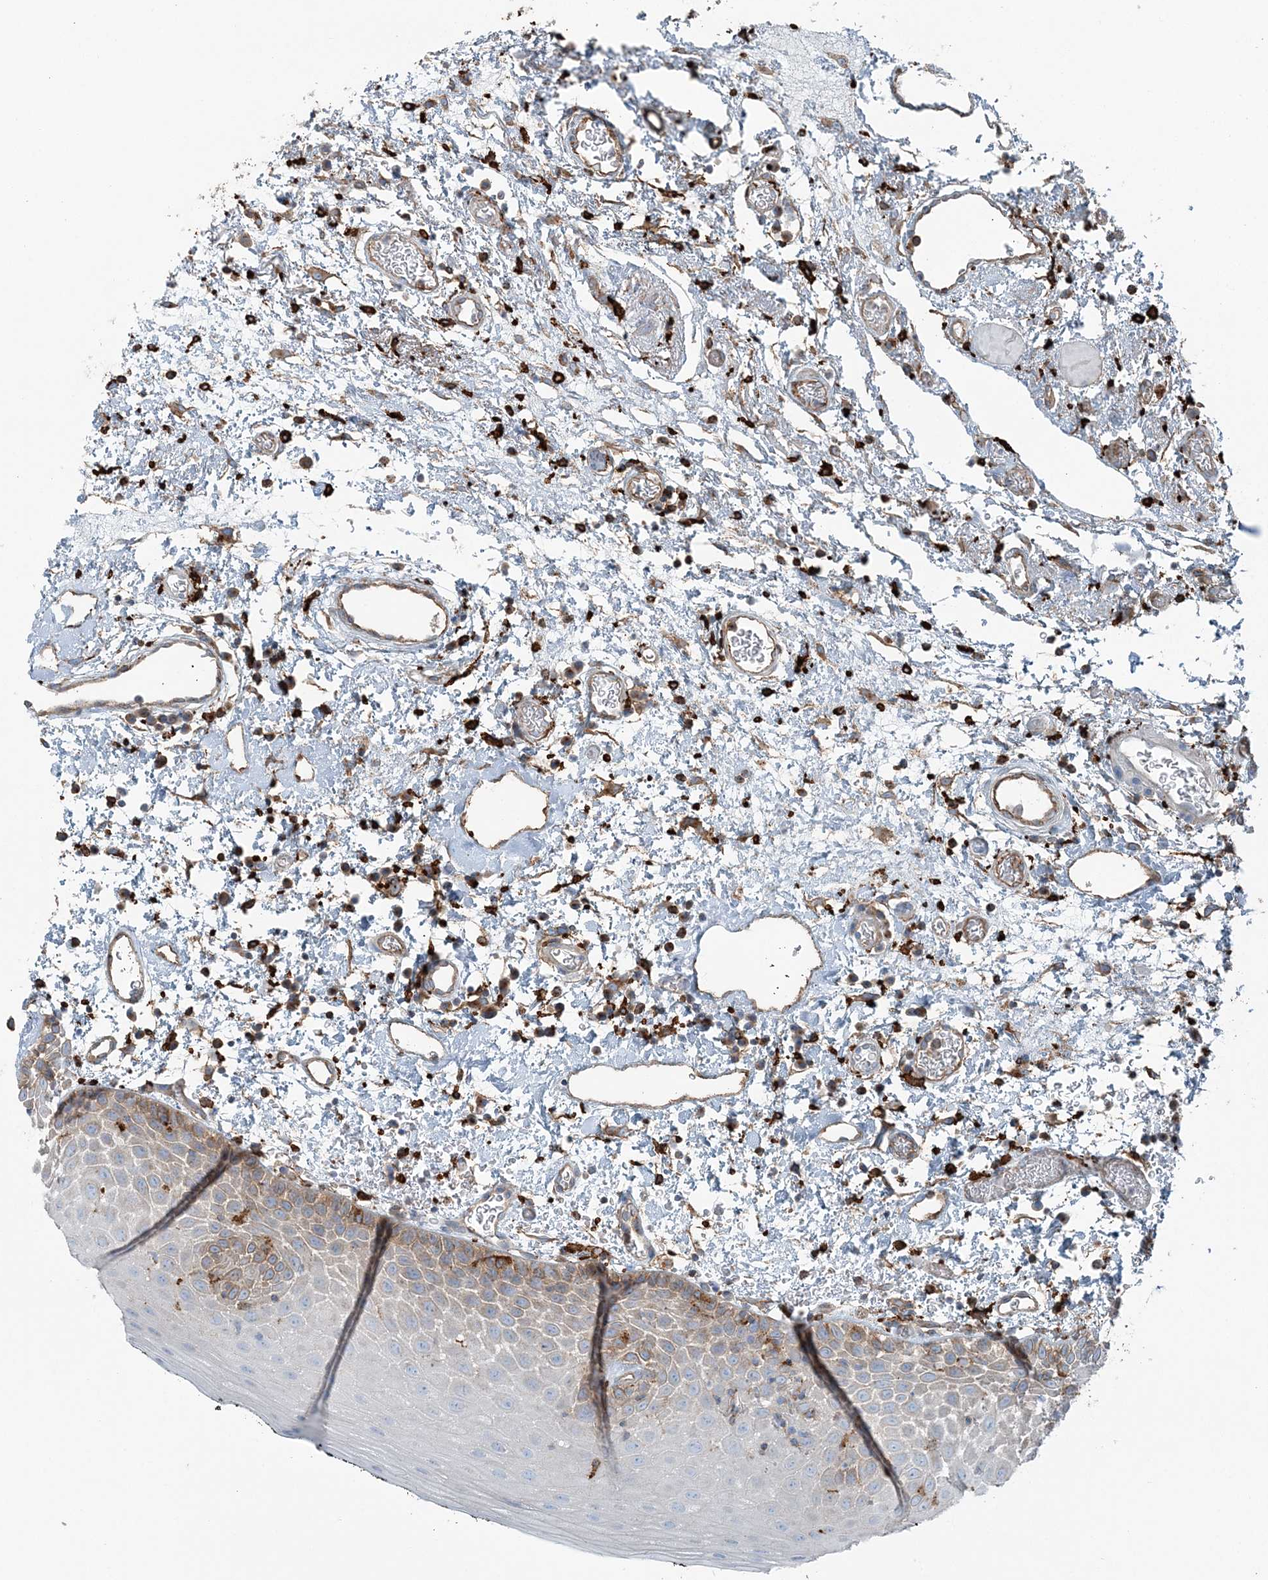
{"staining": {"intensity": "moderate", "quantity": "25%-75%", "location": "cytoplasmic/membranous"}, "tissue": "oral mucosa", "cell_type": "Squamous epithelial cells", "image_type": "normal", "snomed": [{"axis": "morphology", "description": "Normal tissue, NOS"}, {"axis": "topography", "description": "Oral tissue"}], "caption": "Immunohistochemical staining of benign human oral mucosa displays 25%-75% levels of moderate cytoplasmic/membranous protein positivity in approximately 25%-75% of squamous epithelial cells. The staining was performed using DAB to visualize the protein expression in brown, while the nuclei were stained in blue with hematoxylin (Magnification: 20x).", "gene": "SNX2", "patient": {"sex": "male", "age": 74}}